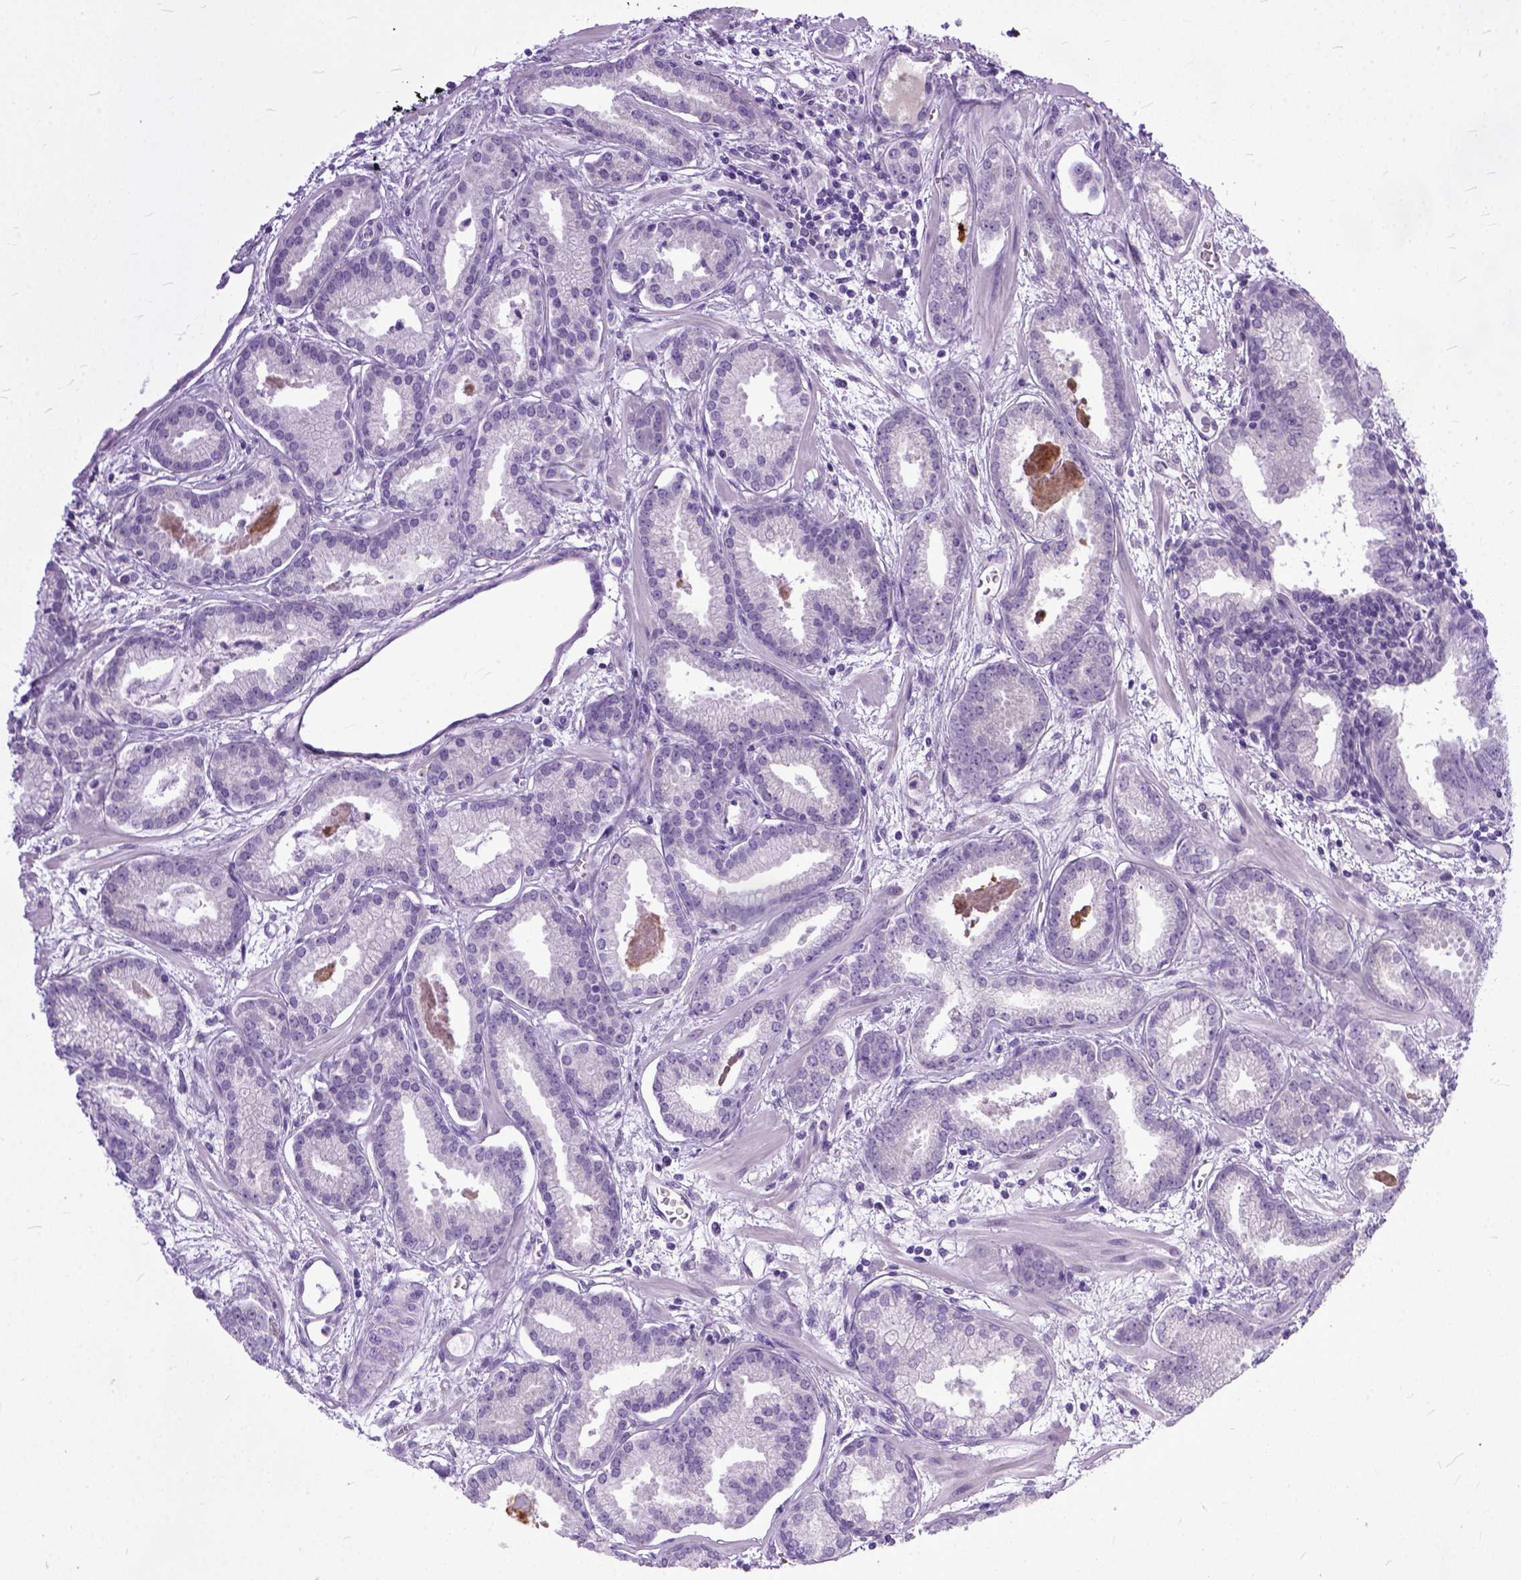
{"staining": {"intensity": "negative", "quantity": "none", "location": "none"}, "tissue": "prostate cancer", "cell_type": "Tumor cells", "image_type": "cancer", "snomed": [{"axis": "morphology", "description": "Adenocarcinoma, Low grade"}, {"axis": "topography", "description": "Prostate"}], "caption": "High magnification brightfield microscopy of prostate cancer stained with DAB (brown) and counterstained with hematoxylin (blue): tumor cells show no significant staining.", "gene": "TCEAL7", "patient": {"sex": "male", "age": 68}}